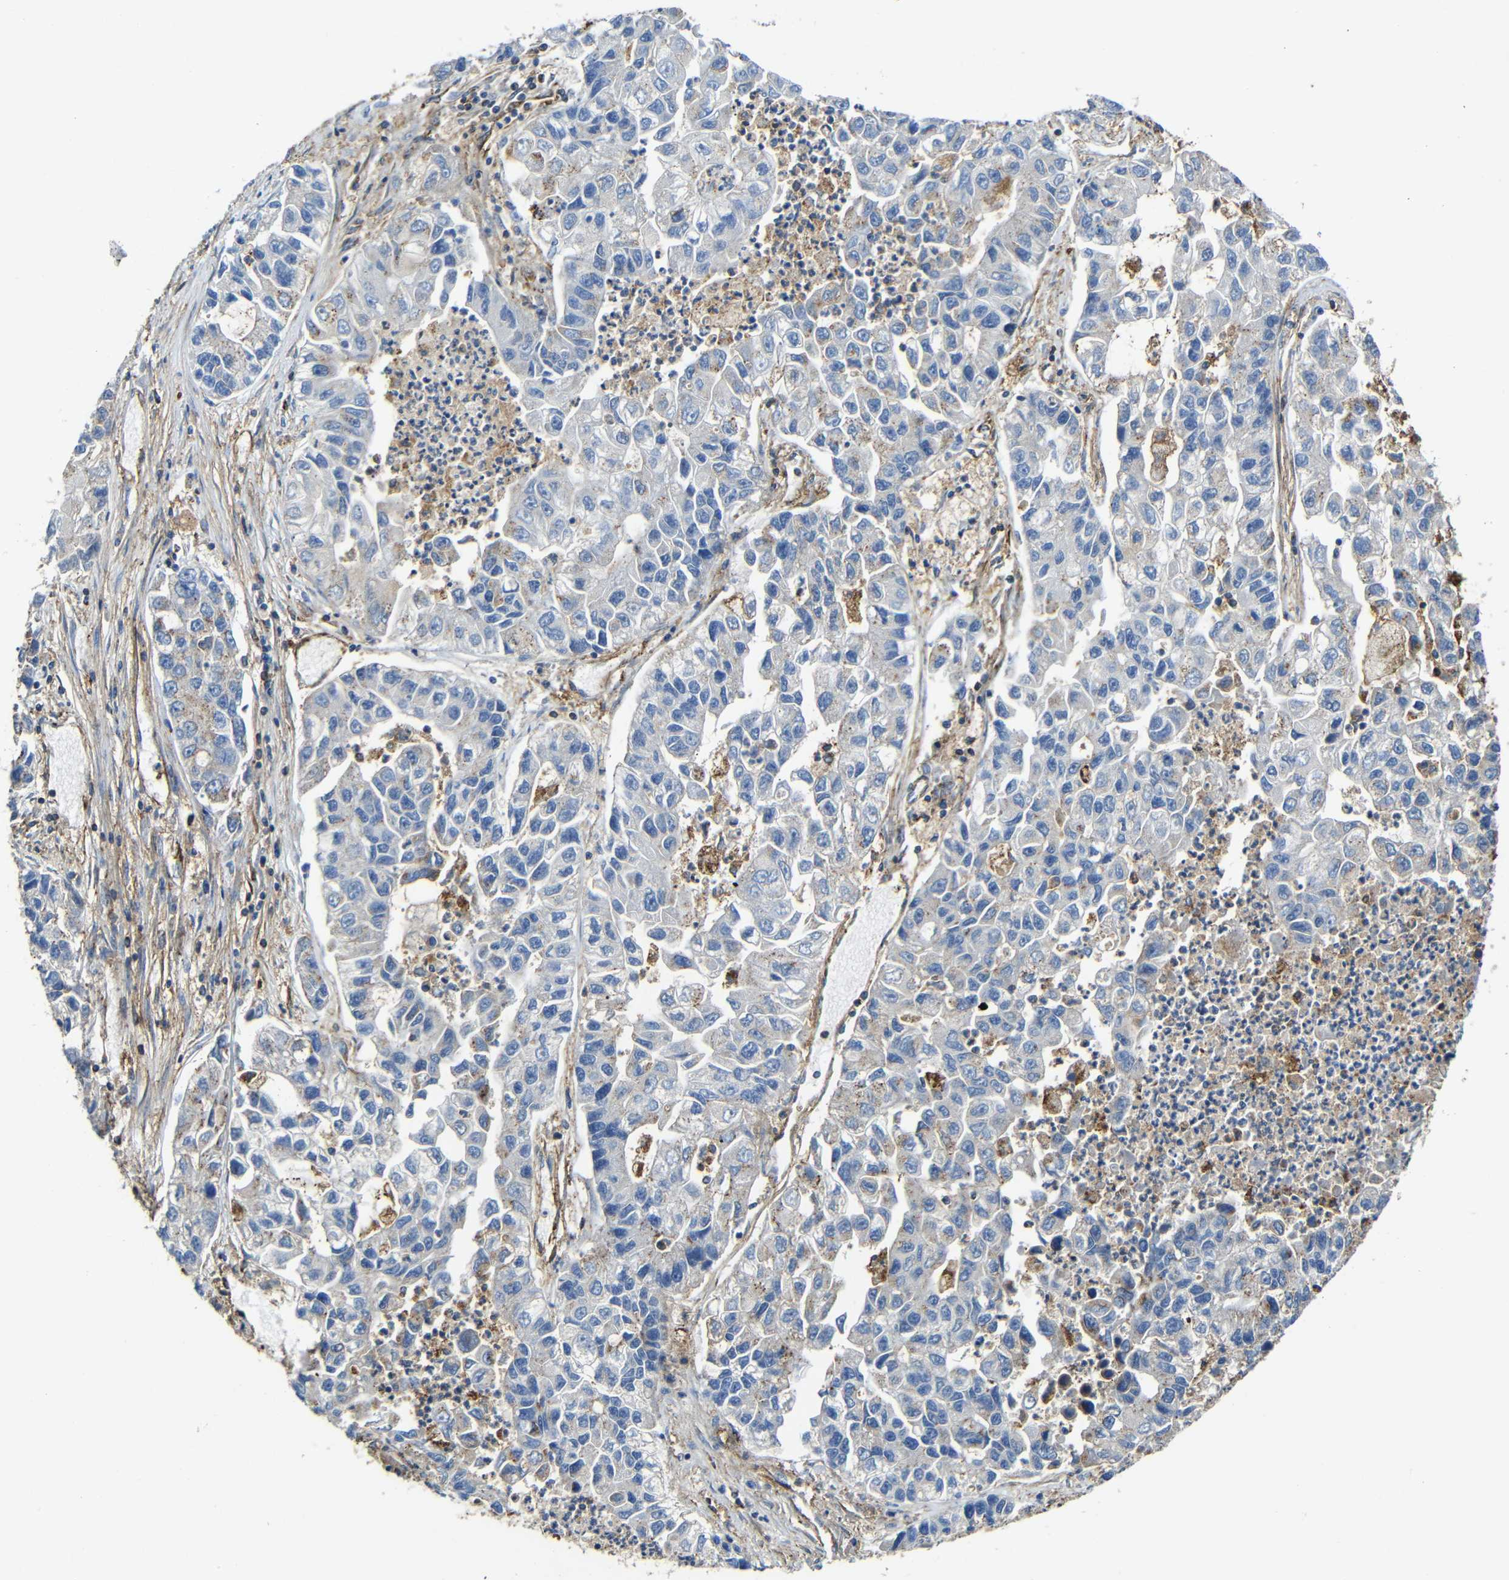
{"staining": {"intensity": "weak", "quantity": "<25%", "location": "cytoplasmic/membranous"}, "tissue": "lung cancer", "cell_type": "Tumor cells", "image_type": "cancer", "snomed": [{"axis": "morphology", "description": "Adenocarcinoma, NOS"}, {"axis": "topography", "description": "Lung"}], "caption": "Histopathology image shows no significant protein staining in tumor cells of lung adenocarcinoma.", "gene": "IGSF10", "patient": {"sex": "female", "age": 51}}